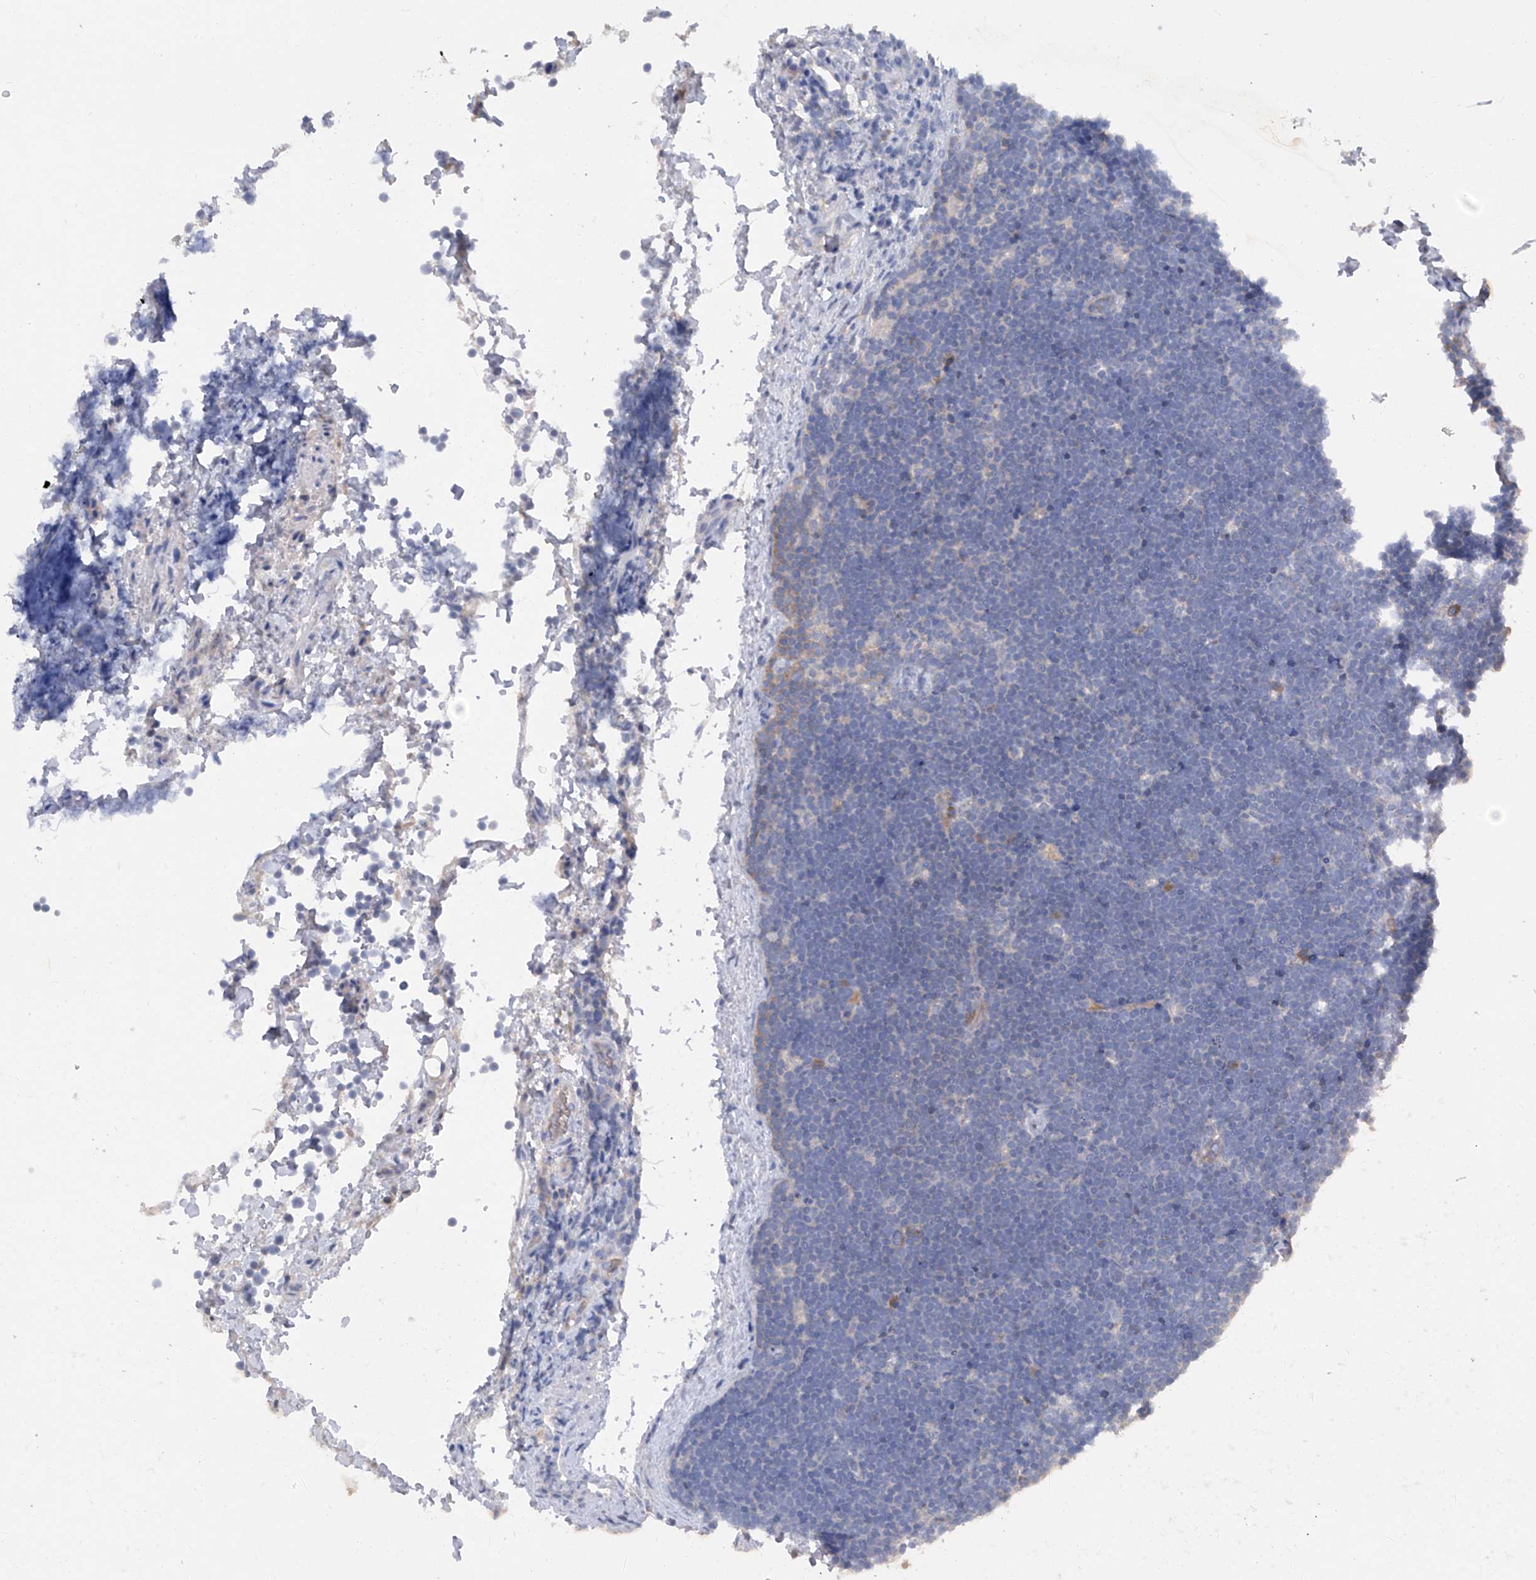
{"staining": {"intensity": "negative", "quantity": "none", "location": "none"}, "tissue": "lymphoma", "cell_type": "Tumor cells", "image_type": "cancer", "snomed": [{"axis": "morphology", "description": "Malignant lymphoma, non-Hodgkin's type, High grade"}, {"axis": "topography", "description": "Lymph node"}], "caption": "DAB immunohistochemical staining of lymphoma exhibits no significant staining in tumor cells.", "gene": "PCSK5", "patient": {"sex": "male", "age": 13}}